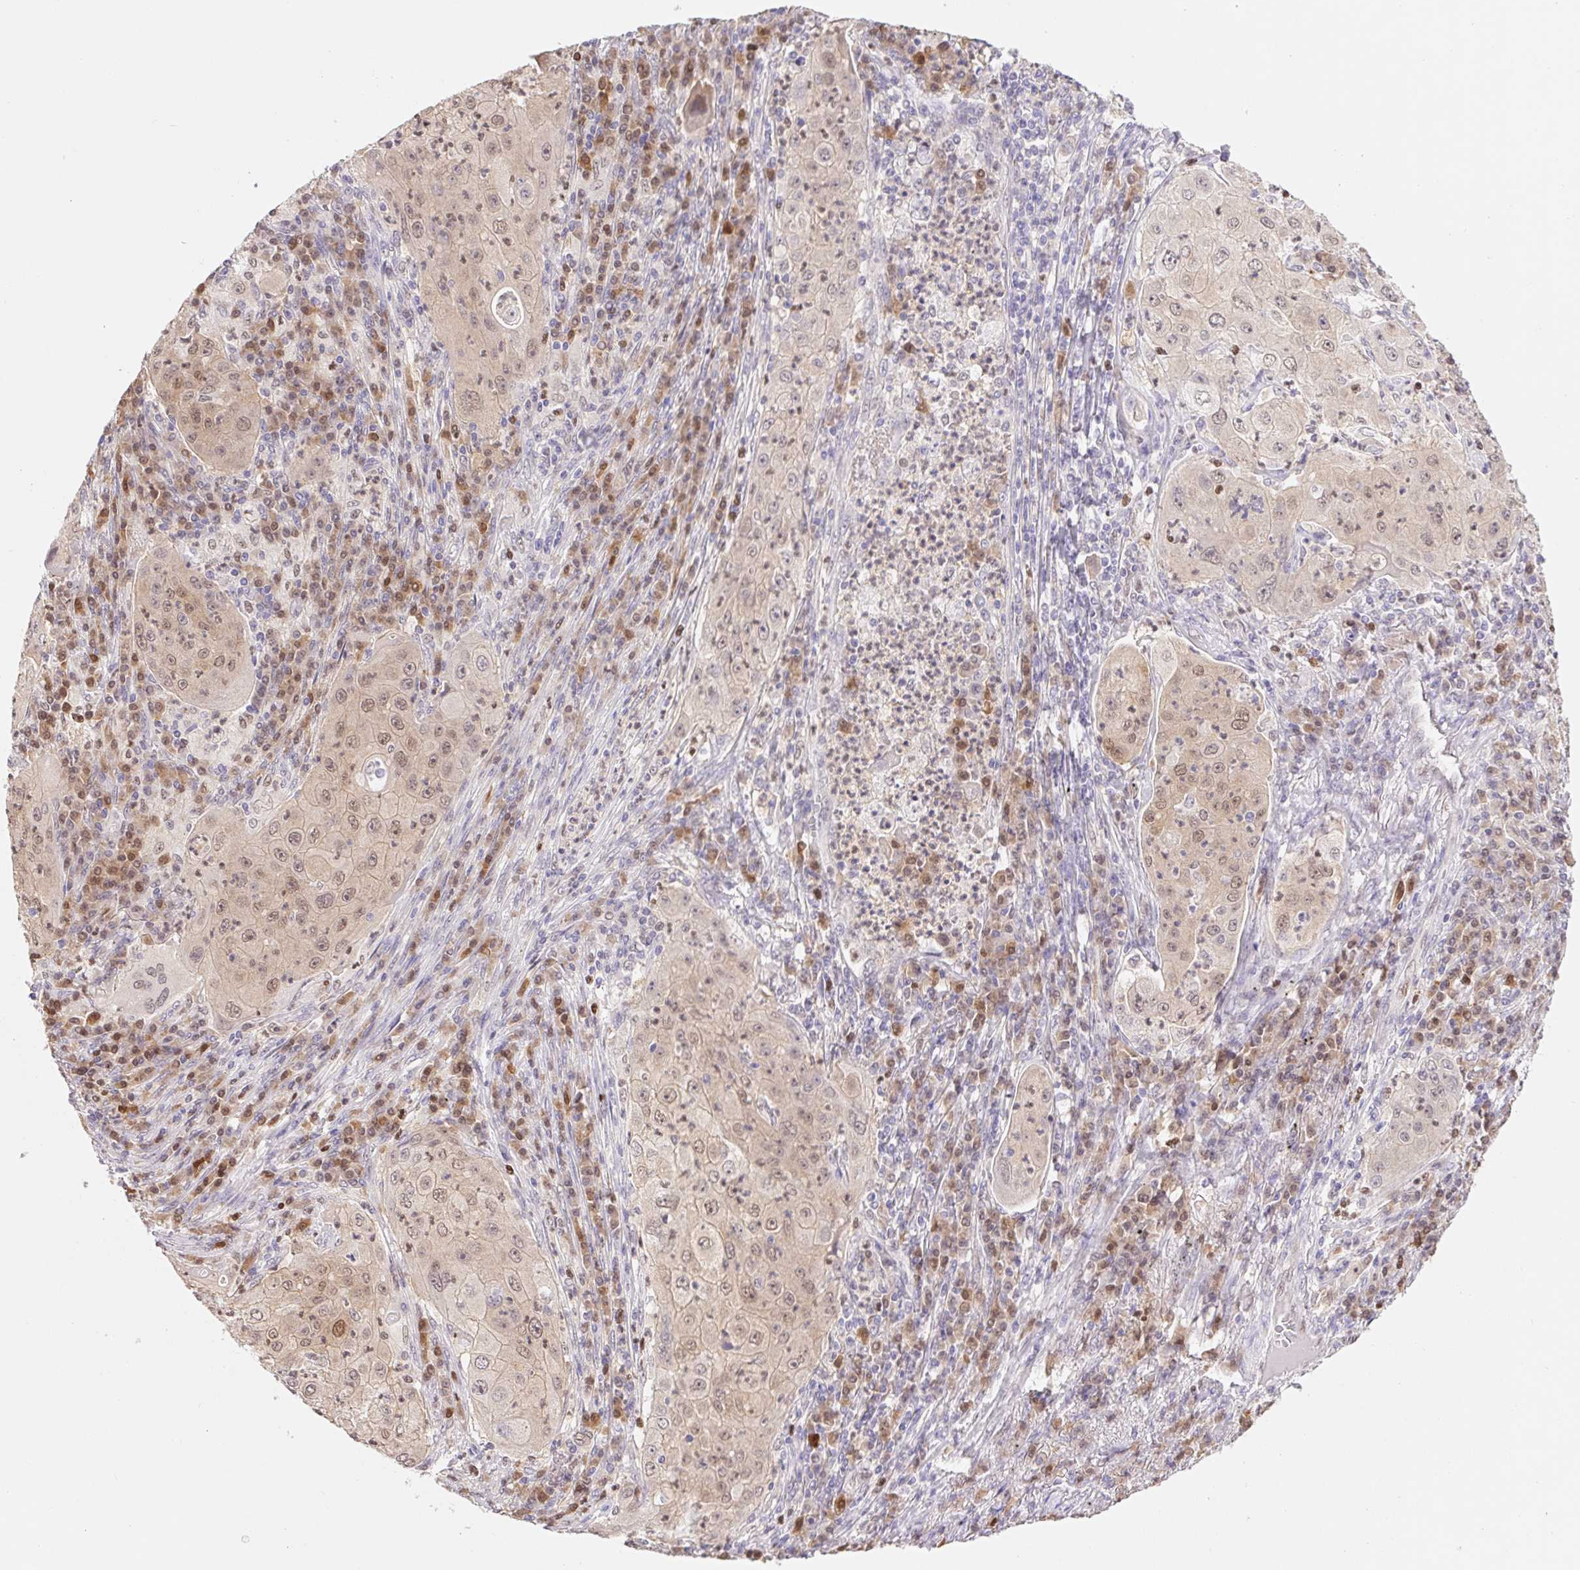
{"staining": {"intensity": "weak", "quantity": ">75%", "location": "nuclear"}, "tissue": "lung cancer", "cell_type": "Tumor cells", "image_type": "cancer", "snomed": [{"axis": "morphology", "description": "Squamous cell carcinoma, NOS"}, {"axis": "topography", "description": "Lung"}], "caption": "Immunohistochemistry histopathology image of lung cancer stained for a protein (brown), which shows low levels of weak nuclear staining in approximately >75% of tumor cells.", "gene": "L3MBTL4", "patient": {"sex": "female", "age": 59}}